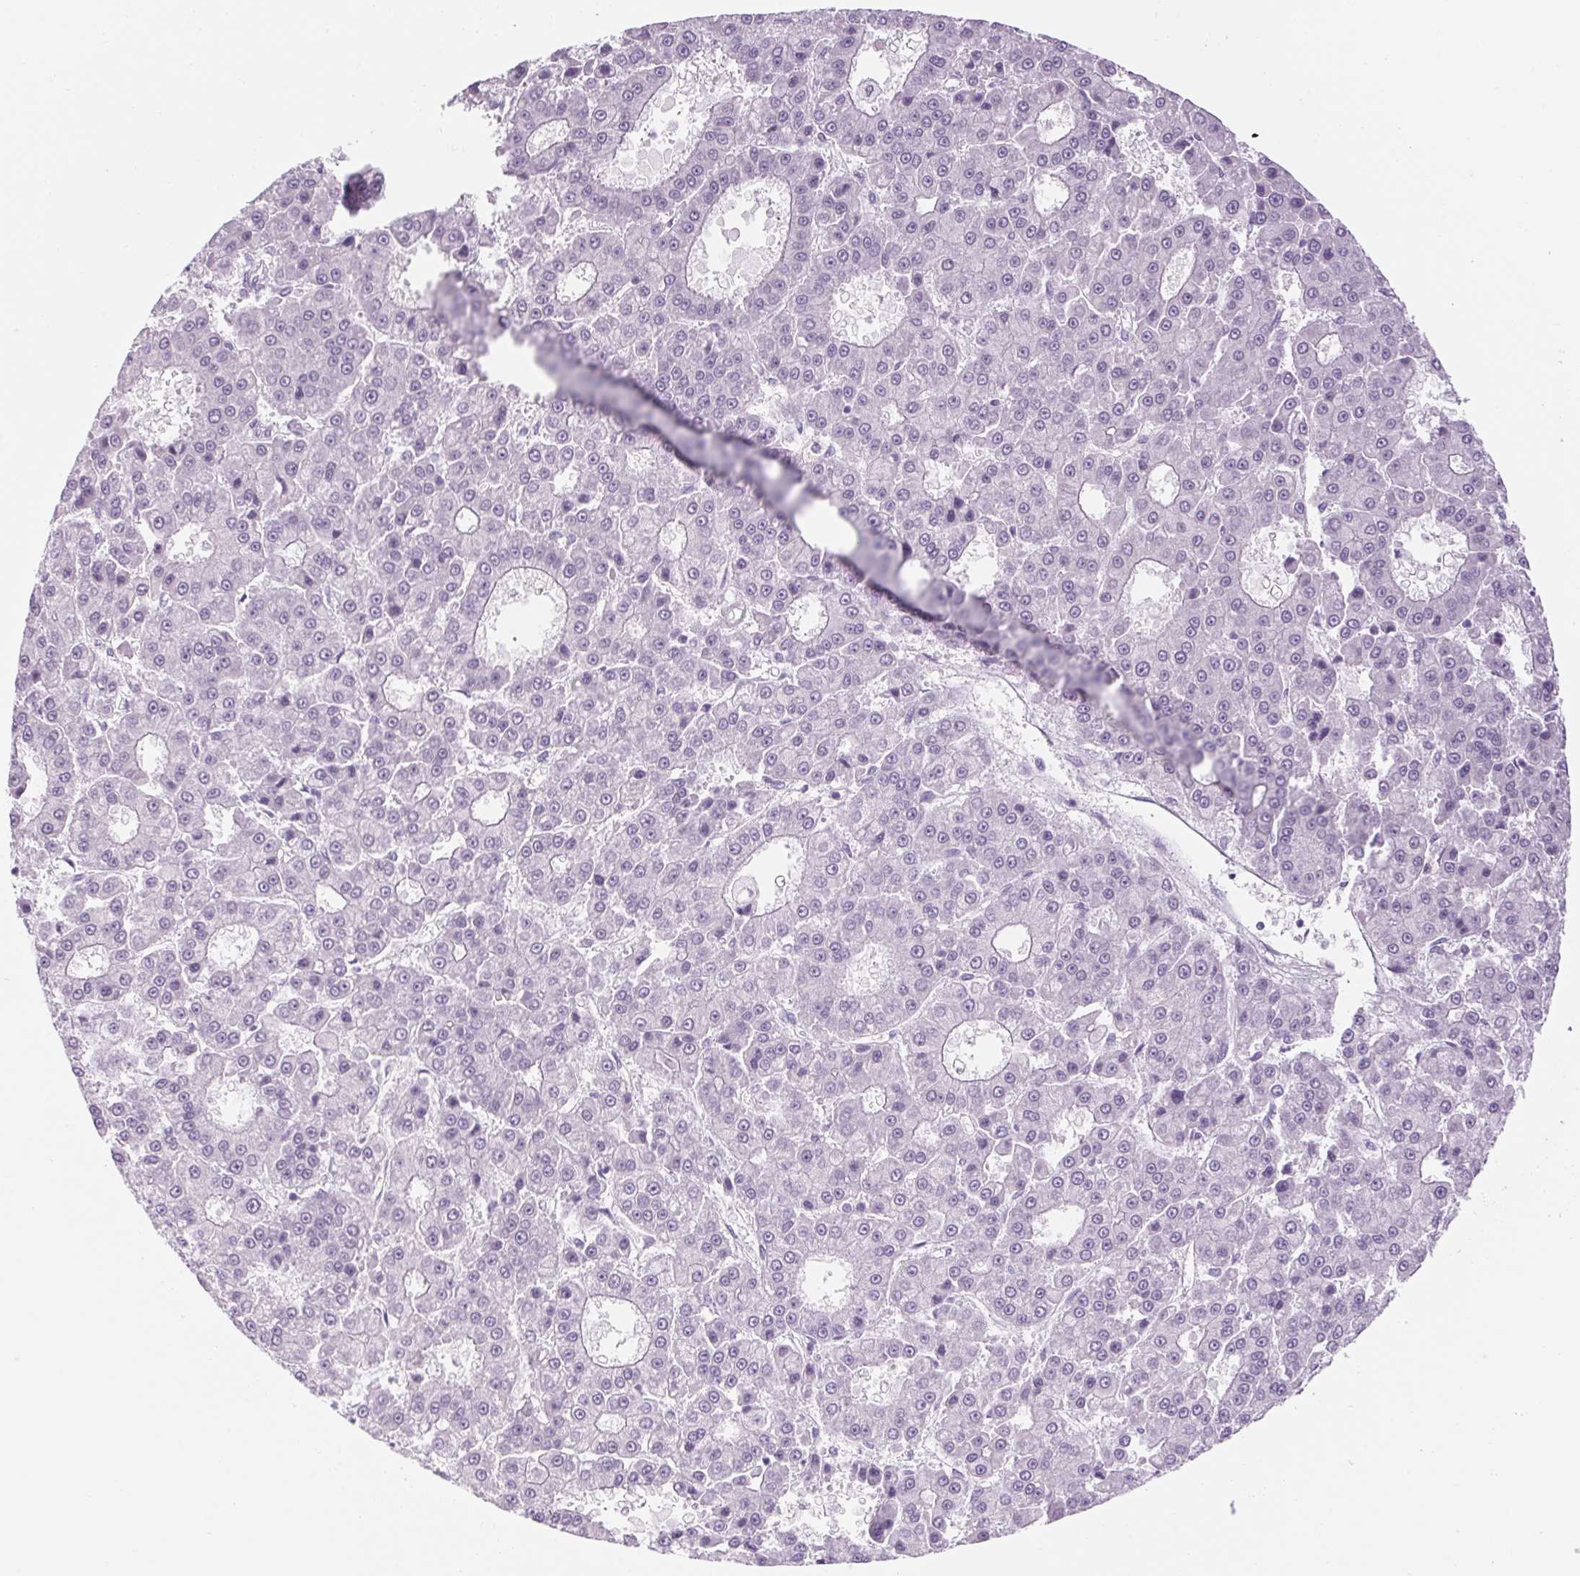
{"staining": {"intensity": "negative", "quantity": "none", "location": "none"}, "tissue": "liver cancer", "cell_type": "Tumor cells", "image_type": "cancer", "snomed": [{"axis": "morphology", "description": "Carcinoma, Hepatocellular, NOS"}, {"axis": "topography", "description": "Liver"}], "caption": "Protein analysis of hepatocellular carcinoma (liver) demonstrates no significant staining in tumor cells.", "gene": "RPTN", "patient": {"sex": "male", "age": 70}}